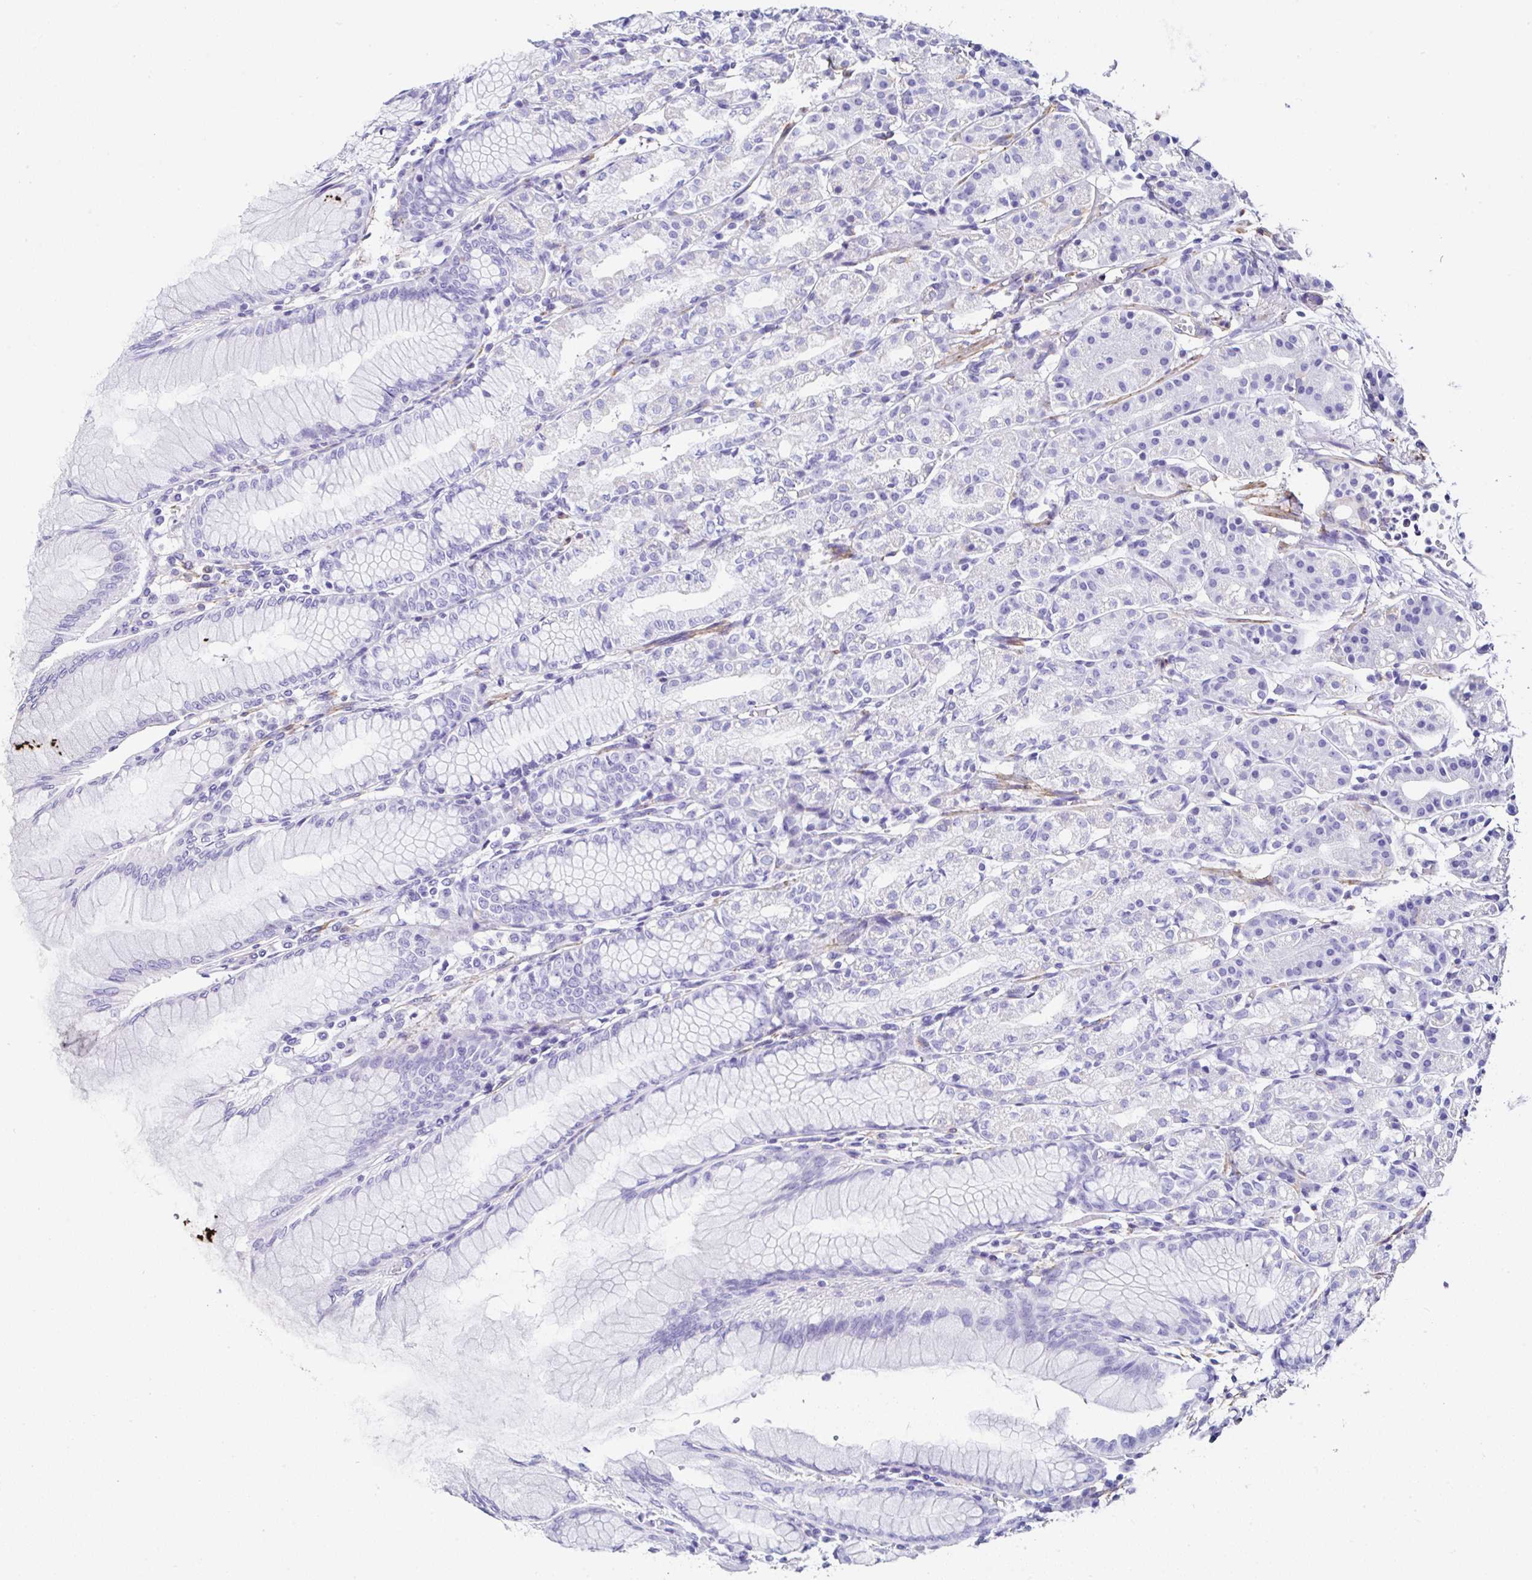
{"staining": {"intensity": "weak", "quantity": "<25%", "location": "cytoplasmic/membranous"}, "tissue": "stomach", "cell_type": "Glandular cells", "image_type": "normal", "snomed": [{"axis": "morphology", "description": "Normal tissue, NOS"}, {"axis": "topography", "description": "Stomach"}], "caption": "Glandular cells show no significant protein expression in benign stomach.", "gene": "PPFIA4", "patient": {"sex": "female", "age": 57}}